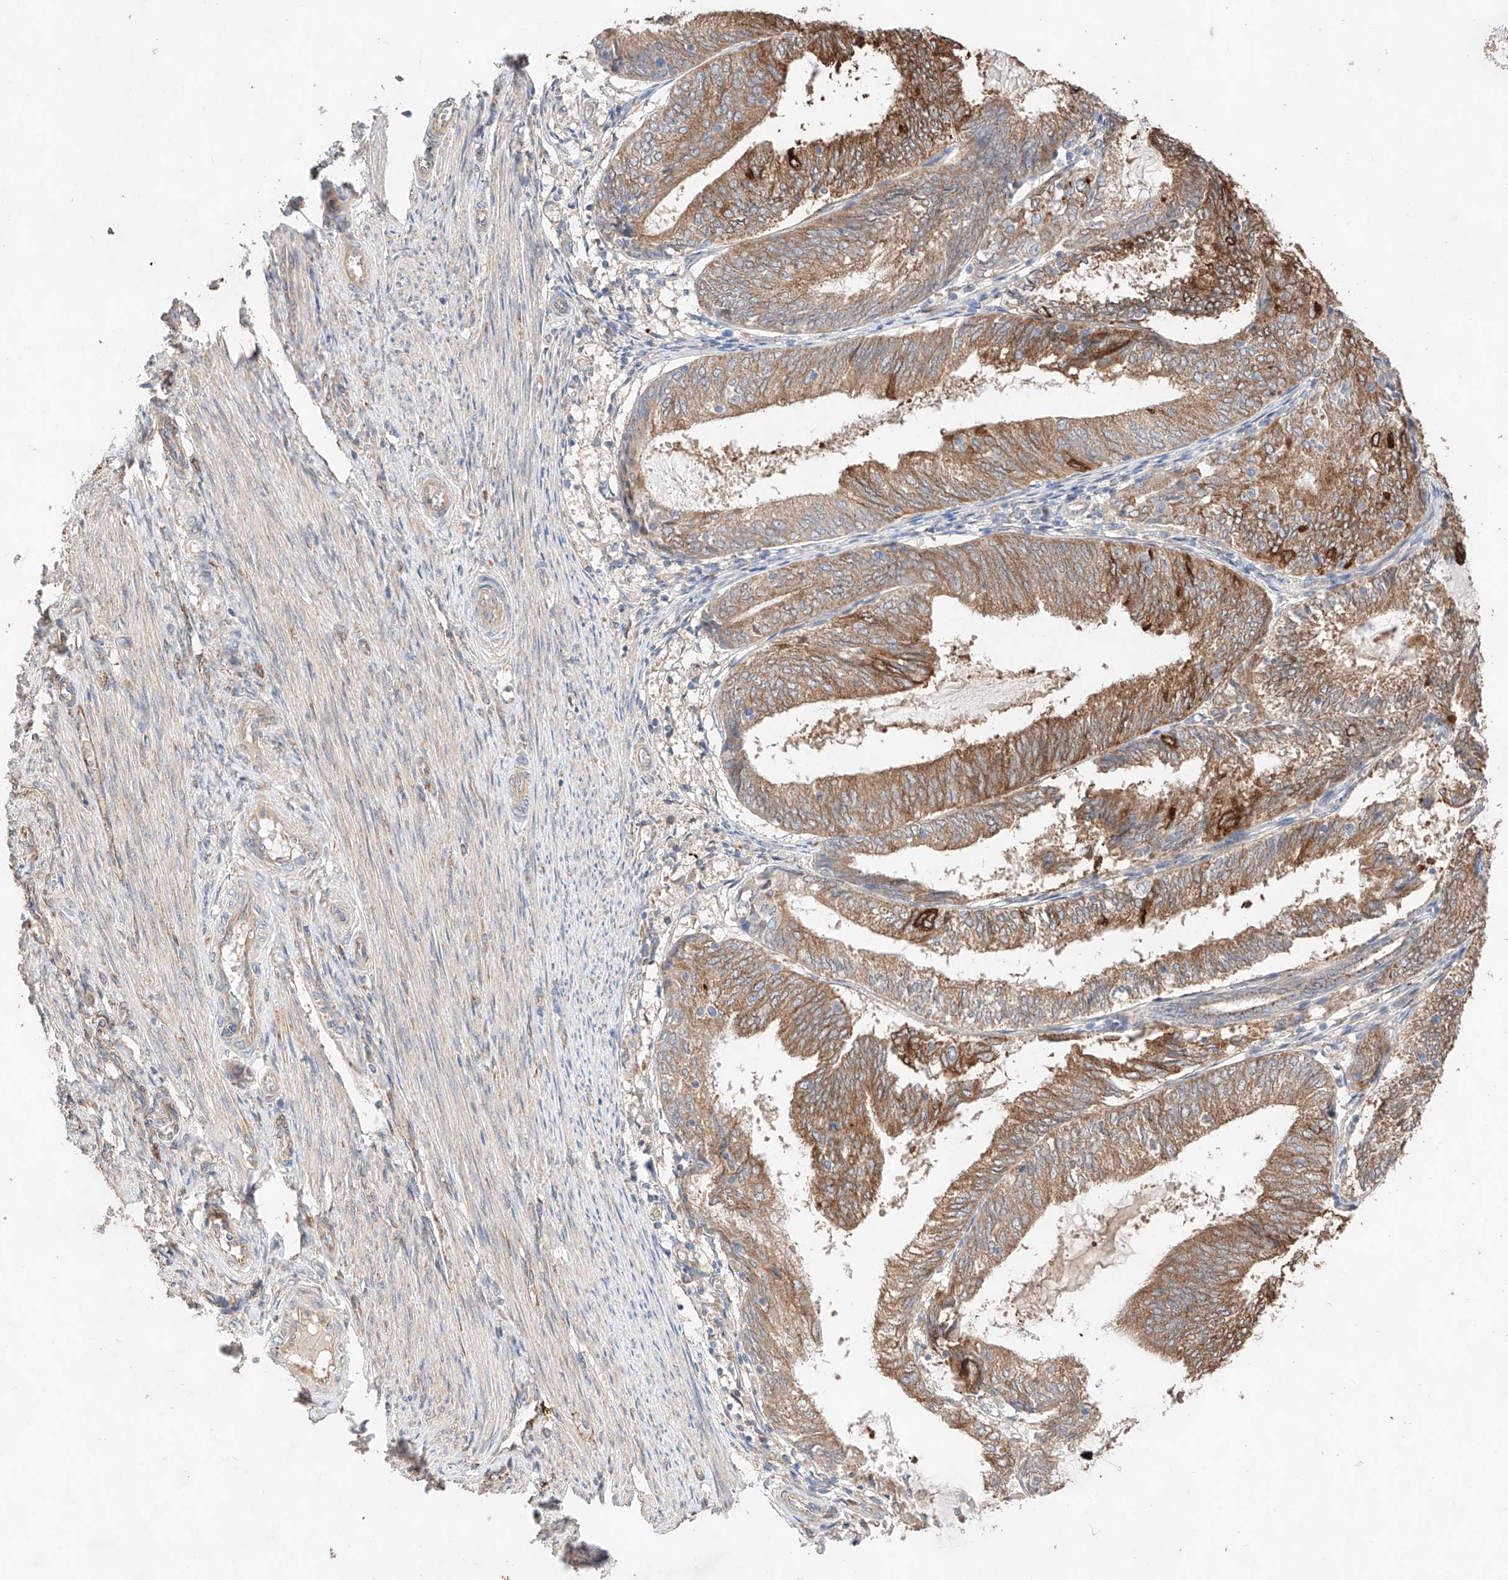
{"staining": {"intensity": "moderate", "quantity": ">75%", "location": "cytoplasmic/membranous"}, "tissue": "endometrial cancer", "cell_type": "Tumor cells", "image_type": "cancer", "snomed": [{"axis": "morphology", "description": "Adenocarcinoma, NOS"}, {"axis": "topography", "description": "Endometrium"}], "caption": "DAB immunohistochemical staining of endometrial adenocarcinoma displays moderate cytoplasmic/membranous protein expression in approximately >75% of tumor cells. The staining is performed using DAB (3,3'-diaminobenzidine) brown chromogen to label protein expression. The nuclei are counter-stained blue using hematoxylin.", "gene": "C6orf62", "patient": {"sex": "female", "age": 81}}